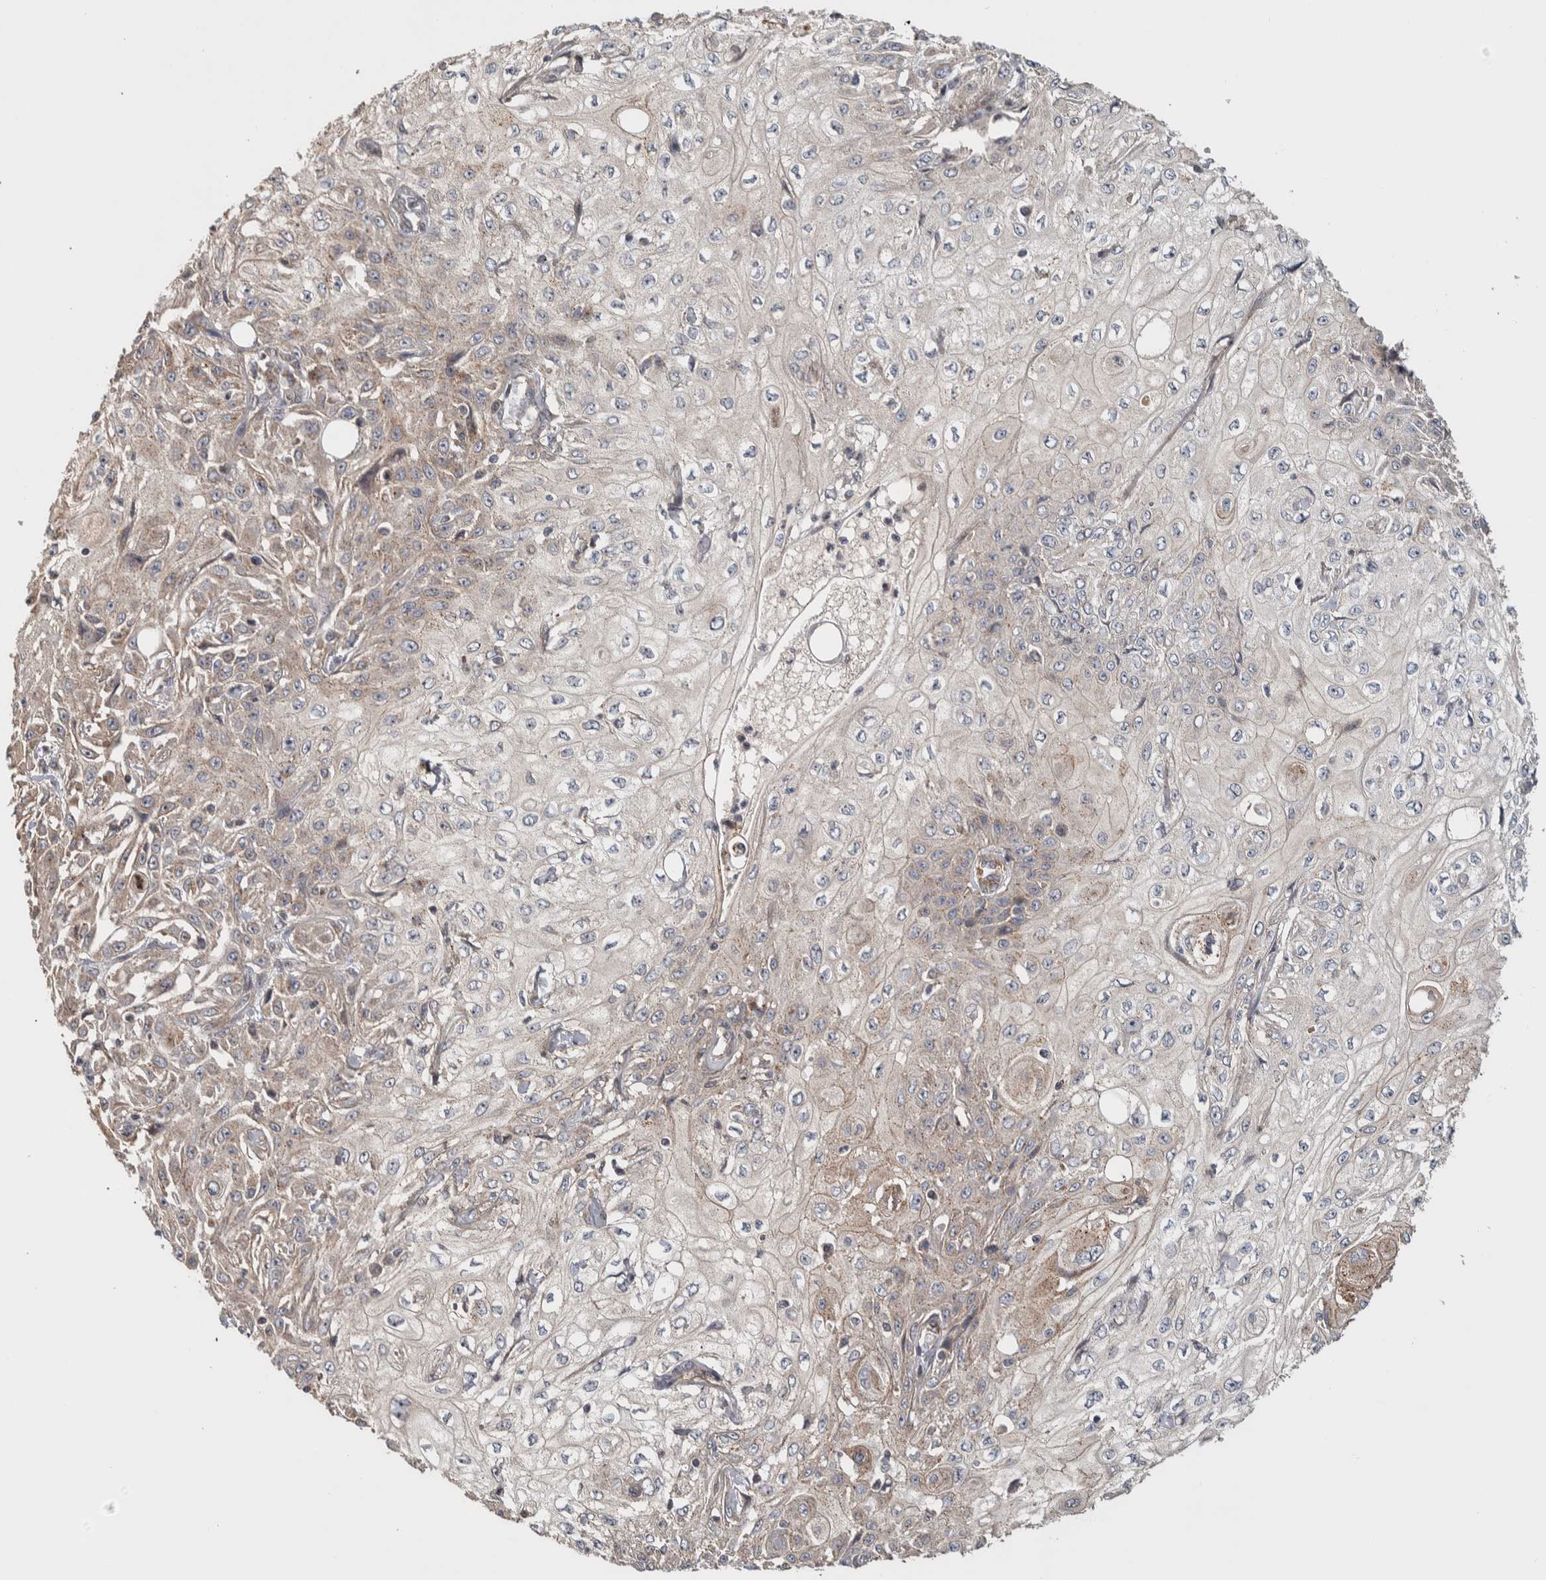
{"staining": {"intensity": "weak", "quantity": "<25%", "location": "cytoplasmic/membranous"}, "tissue": "skin cancer", "cell_type": "Tumor cells", "image_type": "cancer", "snomed": [{"axis": "morphology", "description": "Squamous cell carcinoma, NOS"}, {"axis": "morphology", "description": "Squamous cell carcinoma, metastatic, NOS"}, {"axis": "topography", "description": "Skin"}, {"axis": "topography", "description": "Lymph node"}], "caption": "Protein analysis of skin cancer exhibits no significant positivity in tumor cells.", "gene": "CHMP4C", "patient": {"sex": "male", "age": 75}}